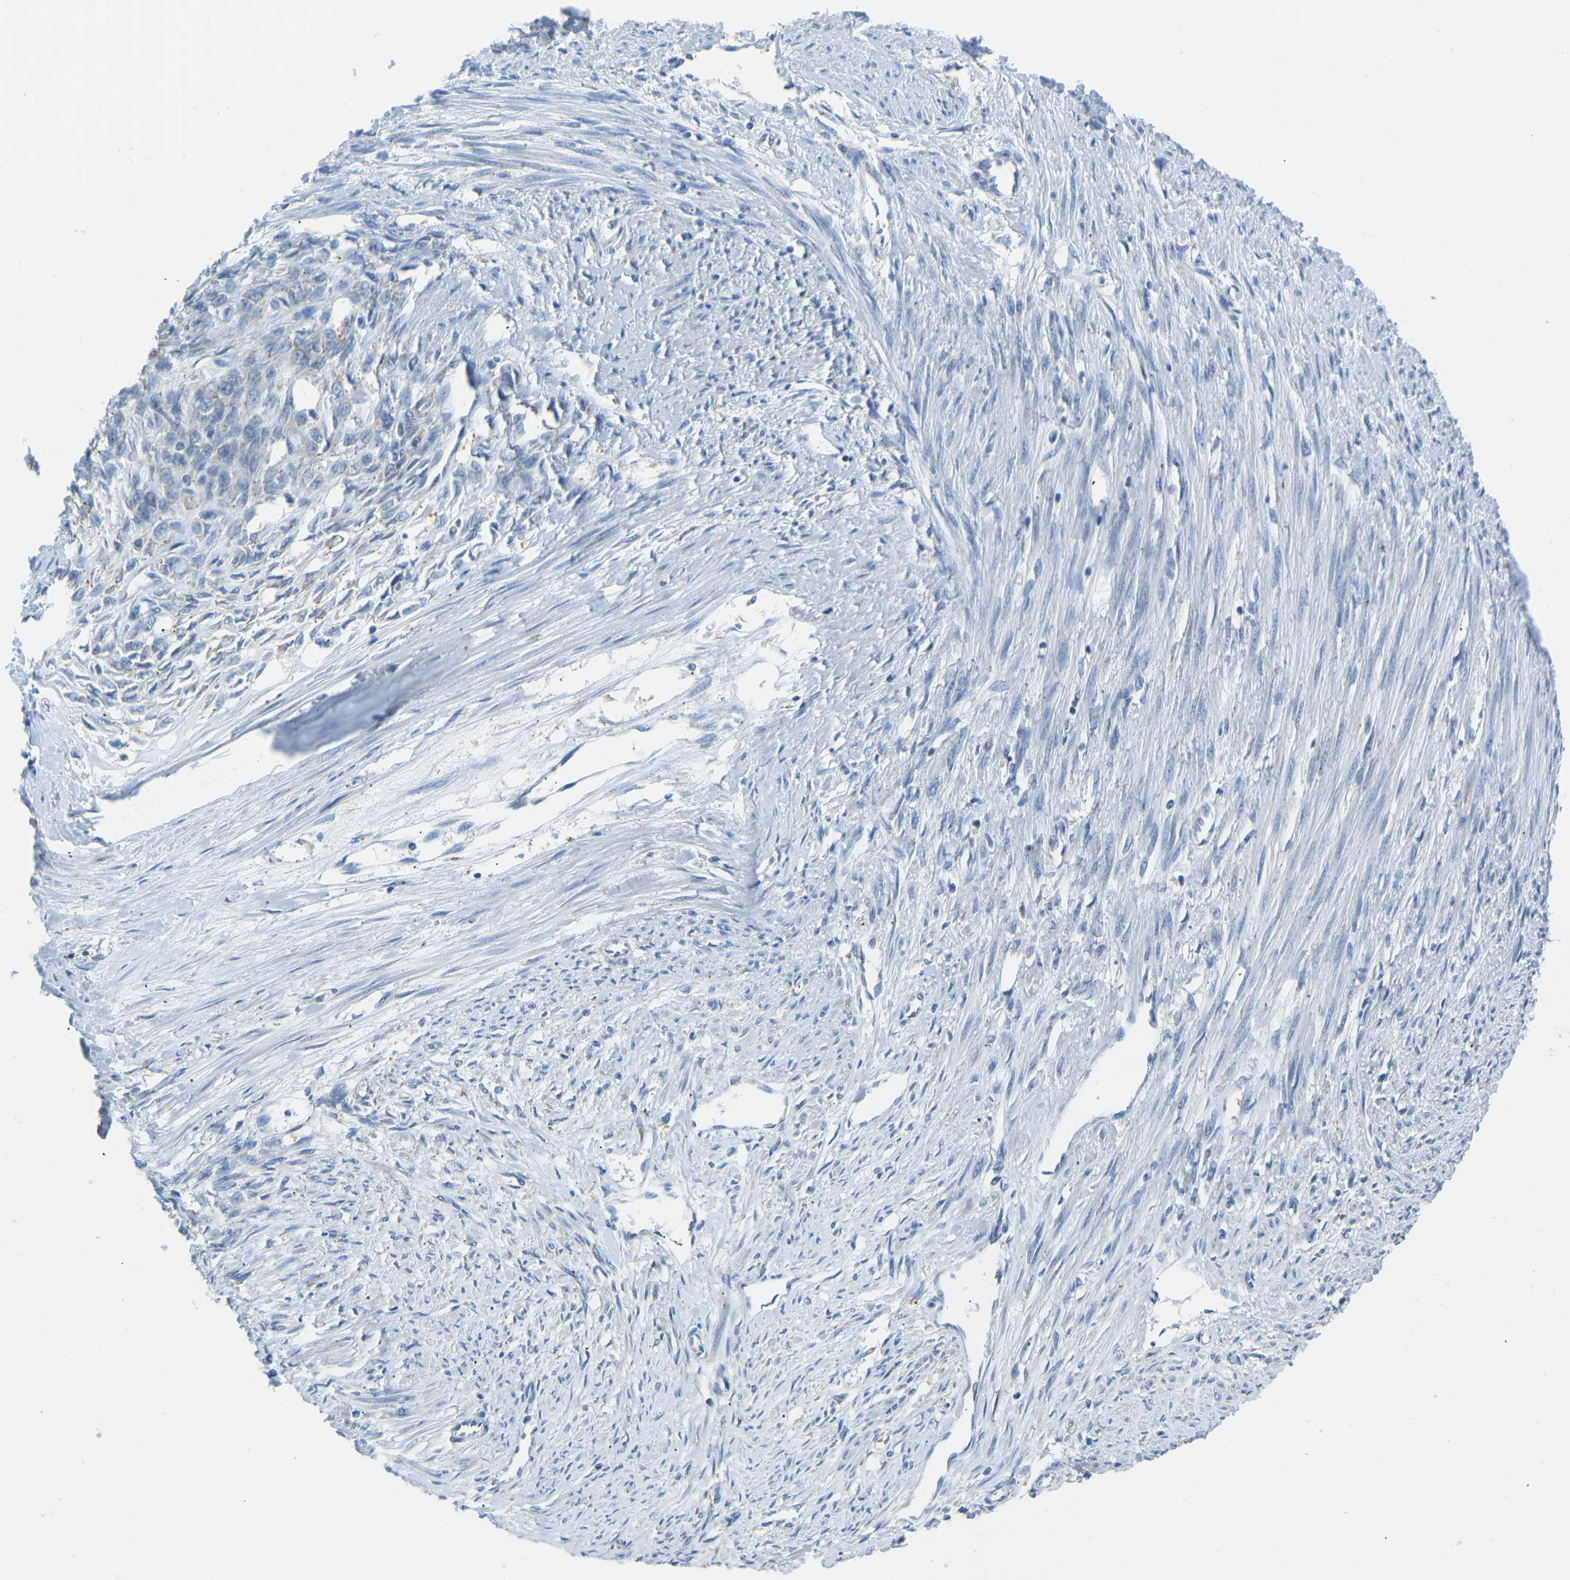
{"staining": {"intensity": "negative", "quantity": "none", "location": "none"}, "tissue": "endometrial cancer", "cell_type": "Tumor cells", "image_type": "cancer", "snomed": [{"axis": "morphology", "description": "Adenocarcinoma, NOS"}, {"axis": "topography", "description": "Endometrium"}], "caption": "IHC photomicrograph of human adenocarcinoma (endometrial) stained for a protein (brown), which reveals no staining in tumor cells.", "gene": "VRK1", "patient": {"sex": "female", "age": 32}}